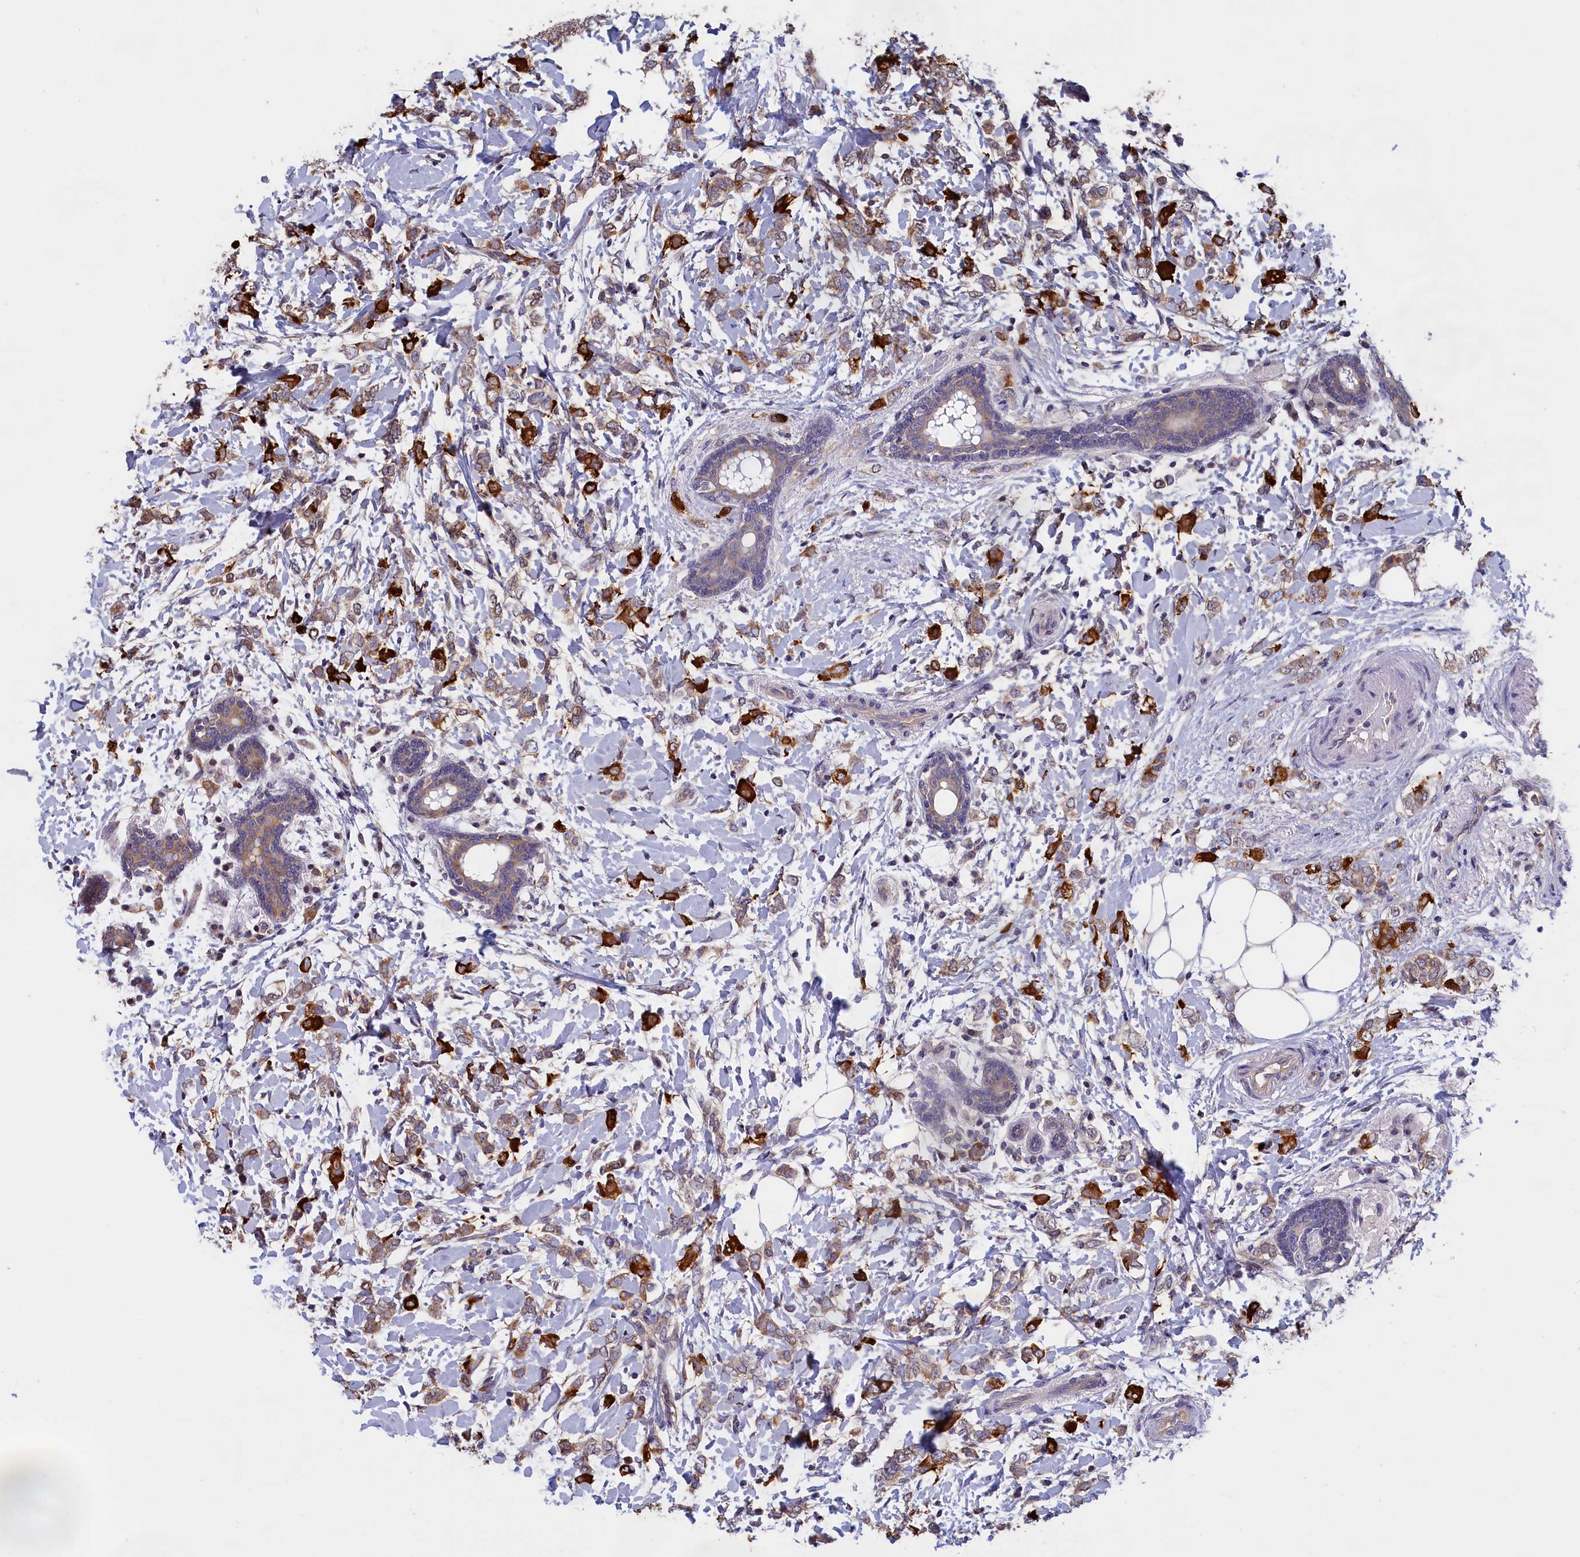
{"staining": {"intensity": "strong", "quantity": "25%-75%", "location": "cytoplasmic/membranous"}, "tissue": "breast cancer", "cell_type": "Tumor cells", "image_type": "cancer", "snomed": [{"axis": "morphology", "description": "Normal tissue, NOS"}, {"axis": "morphology", "description": "Lobular carcinoma"}, {"axis": "topography", "description": "Breast"}], "caption": "Immunohistochemical staining of human breast cancer (lobular carcinoma) displays strong cytoplasmic/membranous protein staining in about 25%-75% of tumor cells.", "gene": "ABCC8", "patient": {"sex": "female", "age": 47}}